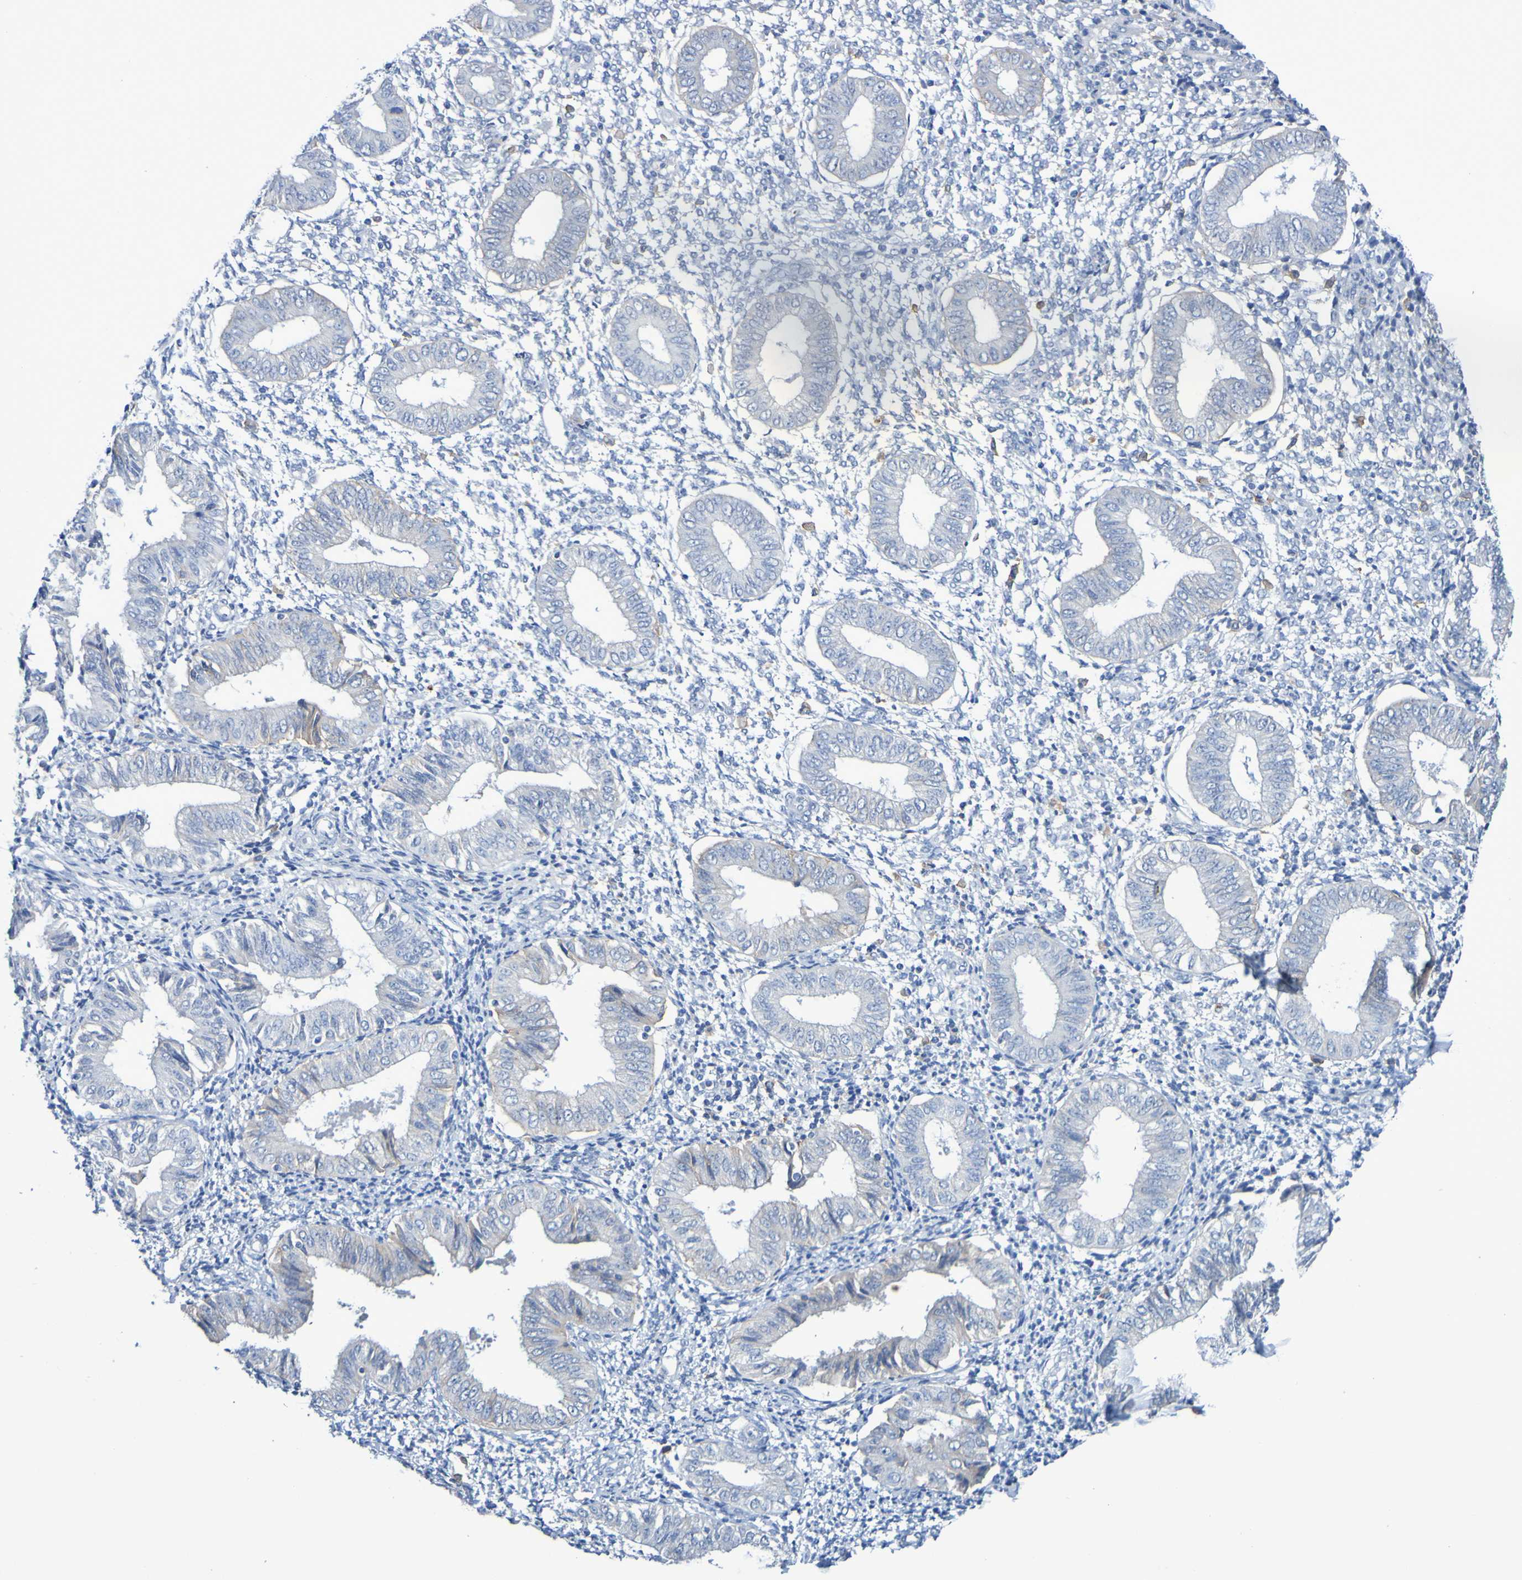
{"staining": {"intensity": "negative", "quantity": "none", "location": "none"}, "tissue": "endometrium", "cell_type": "Cells in endometrial stroma", "image_type": "normal", "snomed": [{"axis": "morphology", "description": "Normal tissue, NOS"}, {"axis": "topography", "description": "Endometrium"}], "caption": "Immunohistochemistry (IHC) micrograph of benign human endometrium stained for a protein (brown), which shows no staining in cells in endometrial stroma.", "gene": "SLC3A2", "patient": {"sex": "female", "age": 50}}